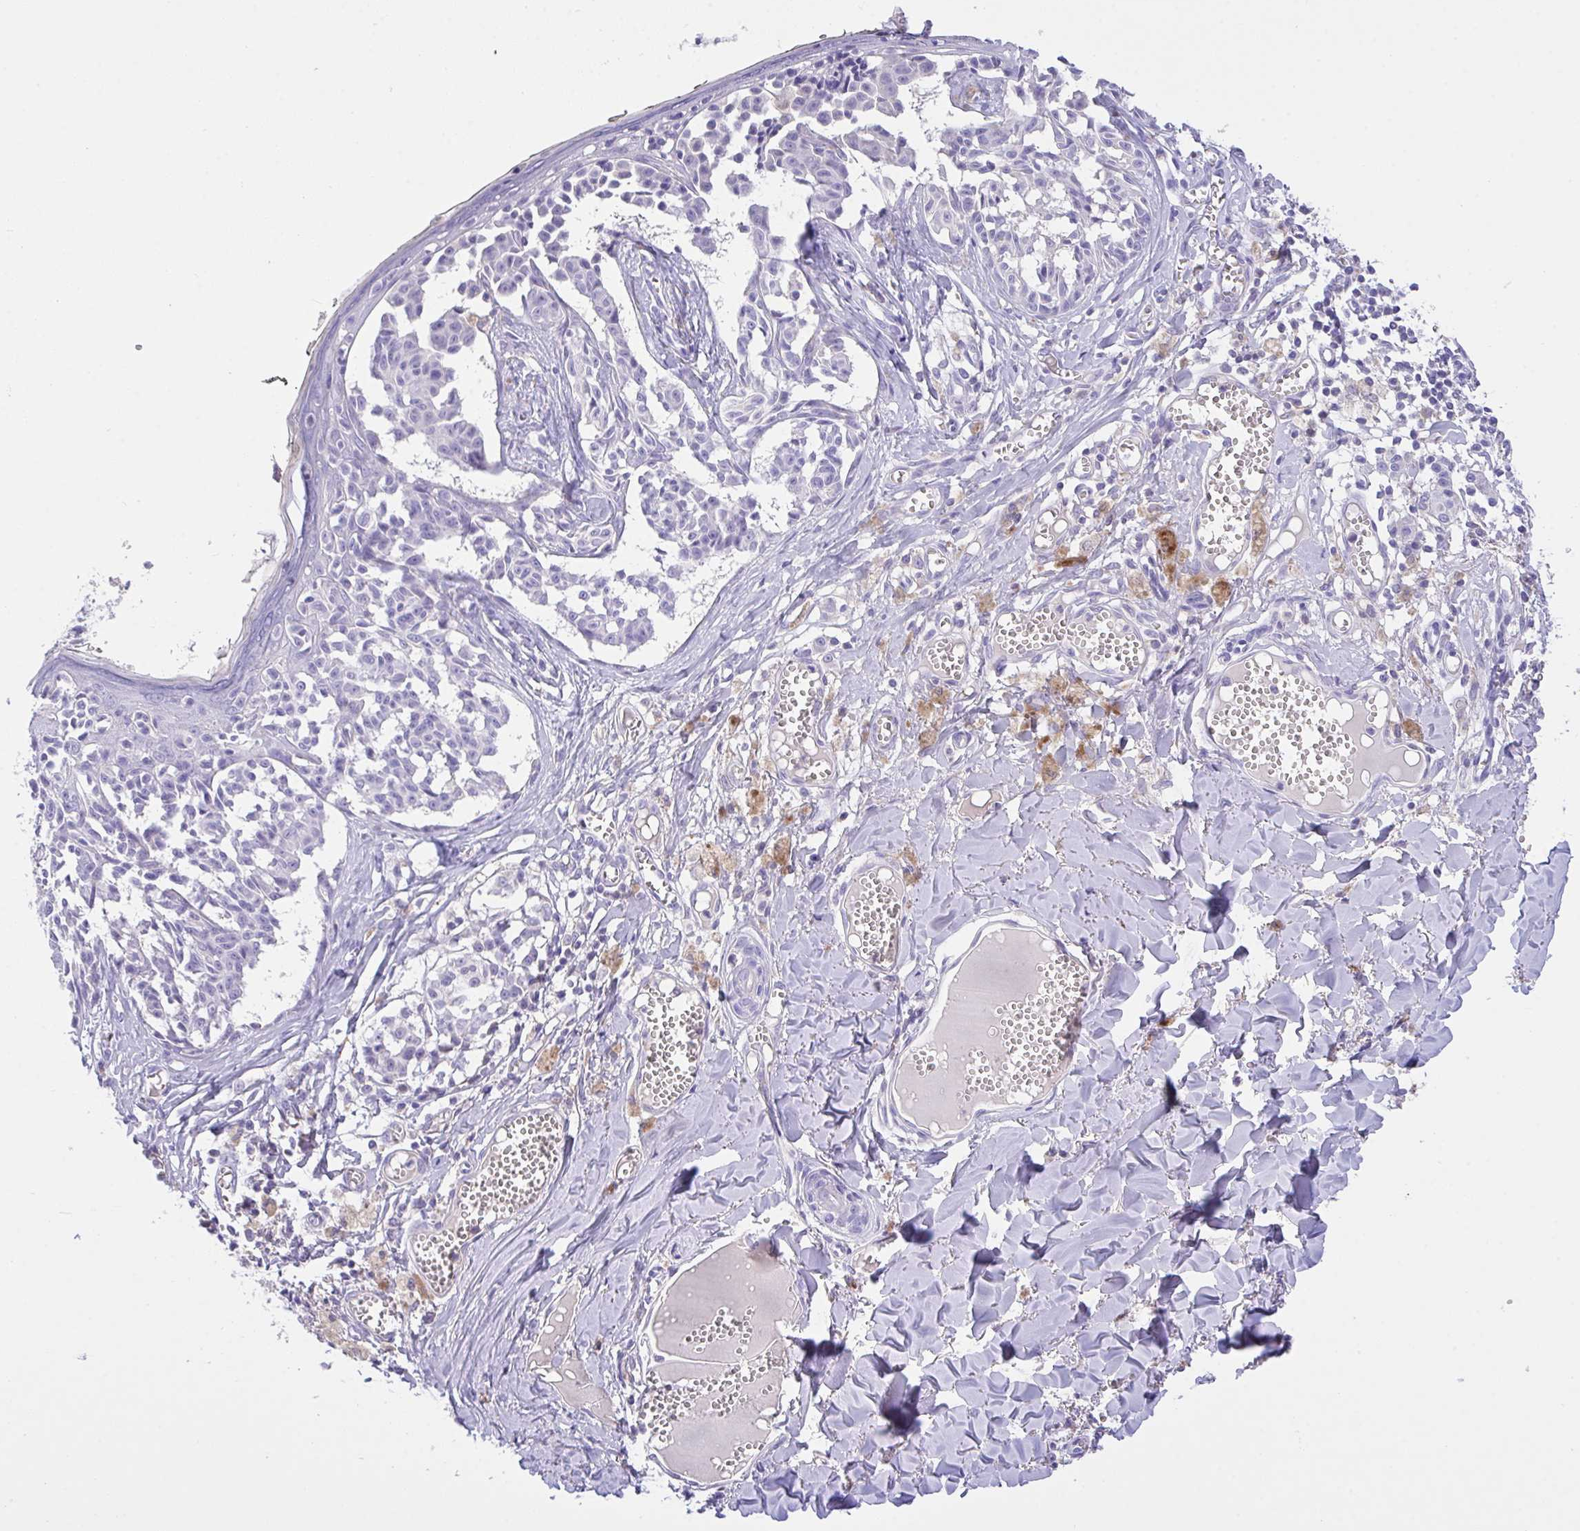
{"staining": {"intensity": "negative", "quantity": "none", "location": "none"}, "tissue": "melanoma", "cell_type": "Tumor cells", "image_type": "cancer", "snomed": [{"axis": "morphology", "description": "Malignant melanoma, NOS"}, {"axis": "topography", "description": "Skin"}], "caption": "Immunohistochemical staining of malignant melanoma displays no significant positivity in tumor cells. (Immunohistochemistry (ihc), brightfield microscopy, high magnification).", "gene": "CA10", "patient": {"sex": "female", "age": 43}}